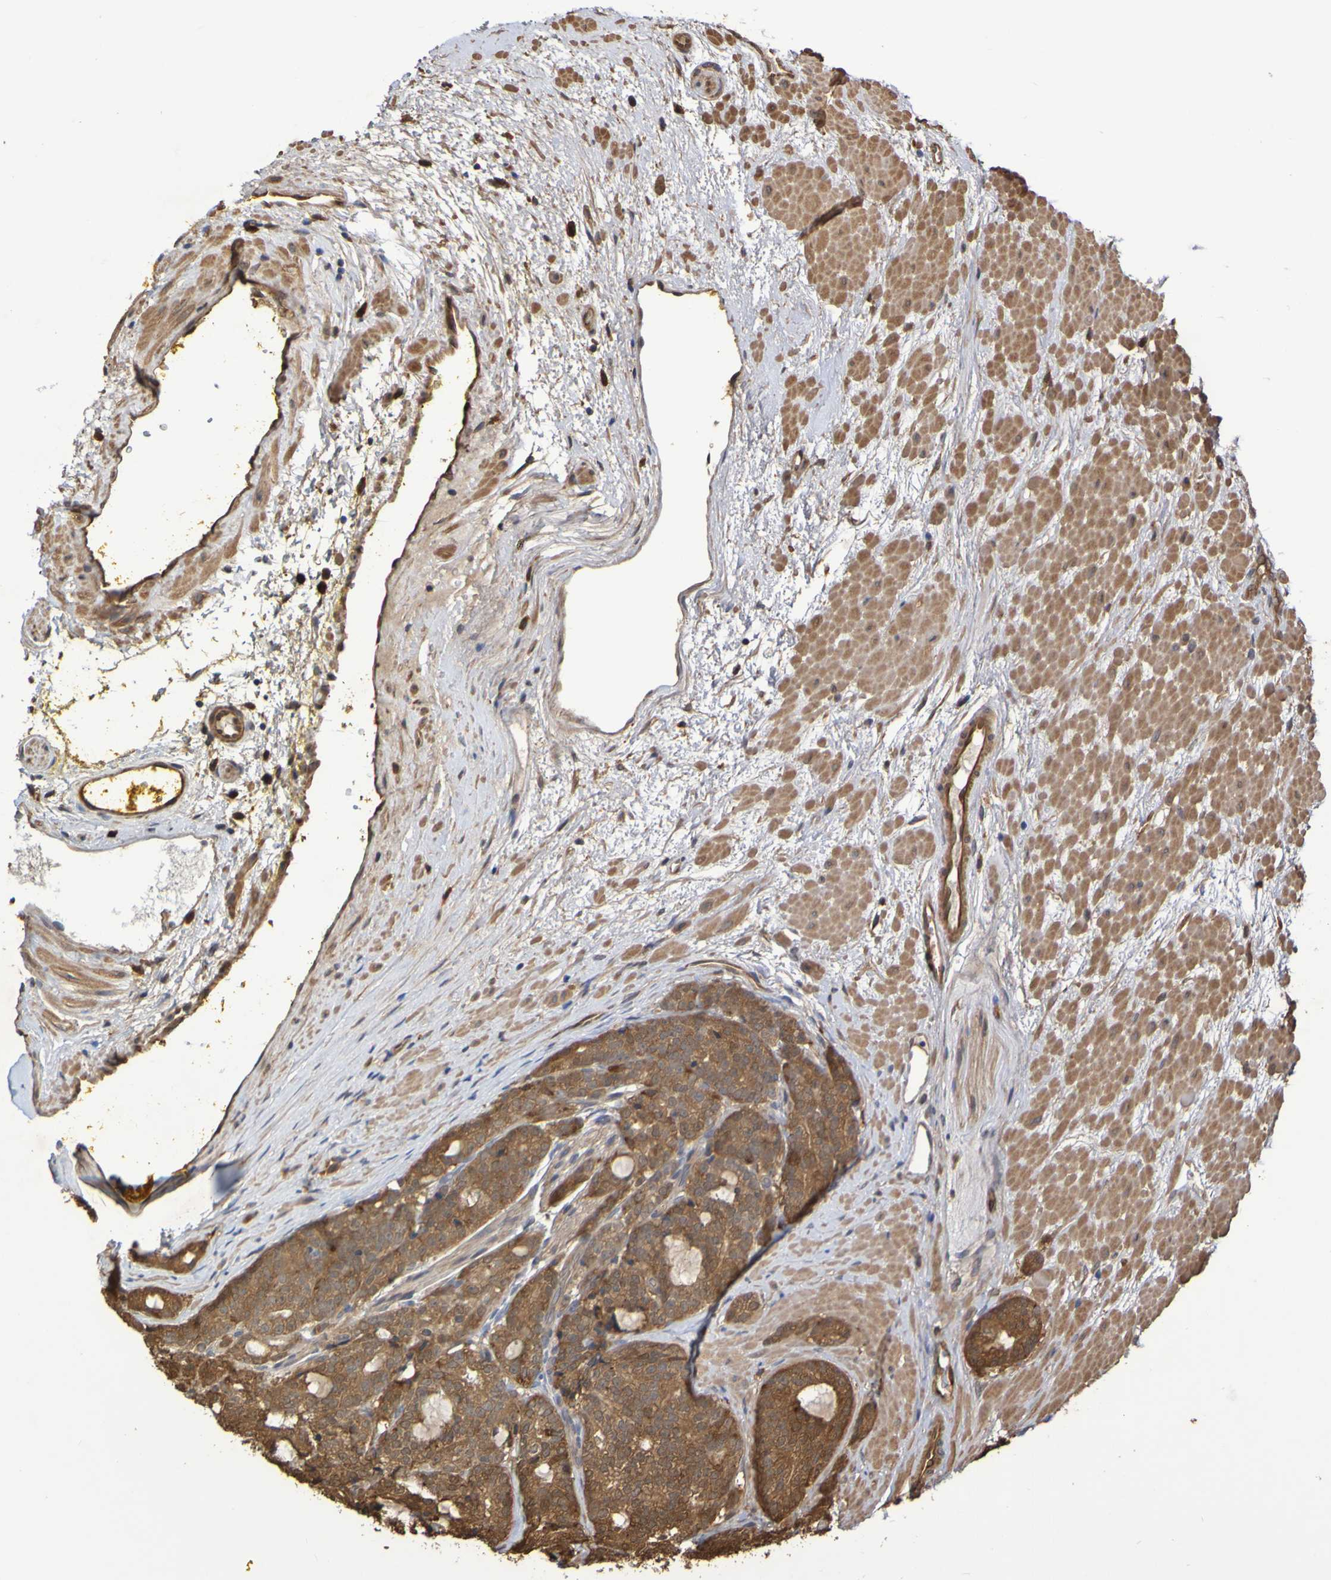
{"staining": {"intensity": "moderate", "quantity": ">75%", "location": "cytoplasmic/membranous"}, "tissue": "prostate cancer", "cell_type": "Tumor cells", "image_type": "cancer", "snomed": [{"axis": "morphology", "description": "Adenocarcinoma, High grade"}, {"axis": "topography", "description": "Prostate"}], "caption": "Tumor cells display medium levels of moderate cytoplasmic/membranous staining in approximately >75% of cells in prostate adenocarcinoma (high-grade). The staining was performed using DAB to visualize the protein expression in brown, while the nuclei were stained in blue with hematoxylin (Magnification: 20x).", "gene": "SERPINB6", "patient": {"sex": "male", "age": 61}}